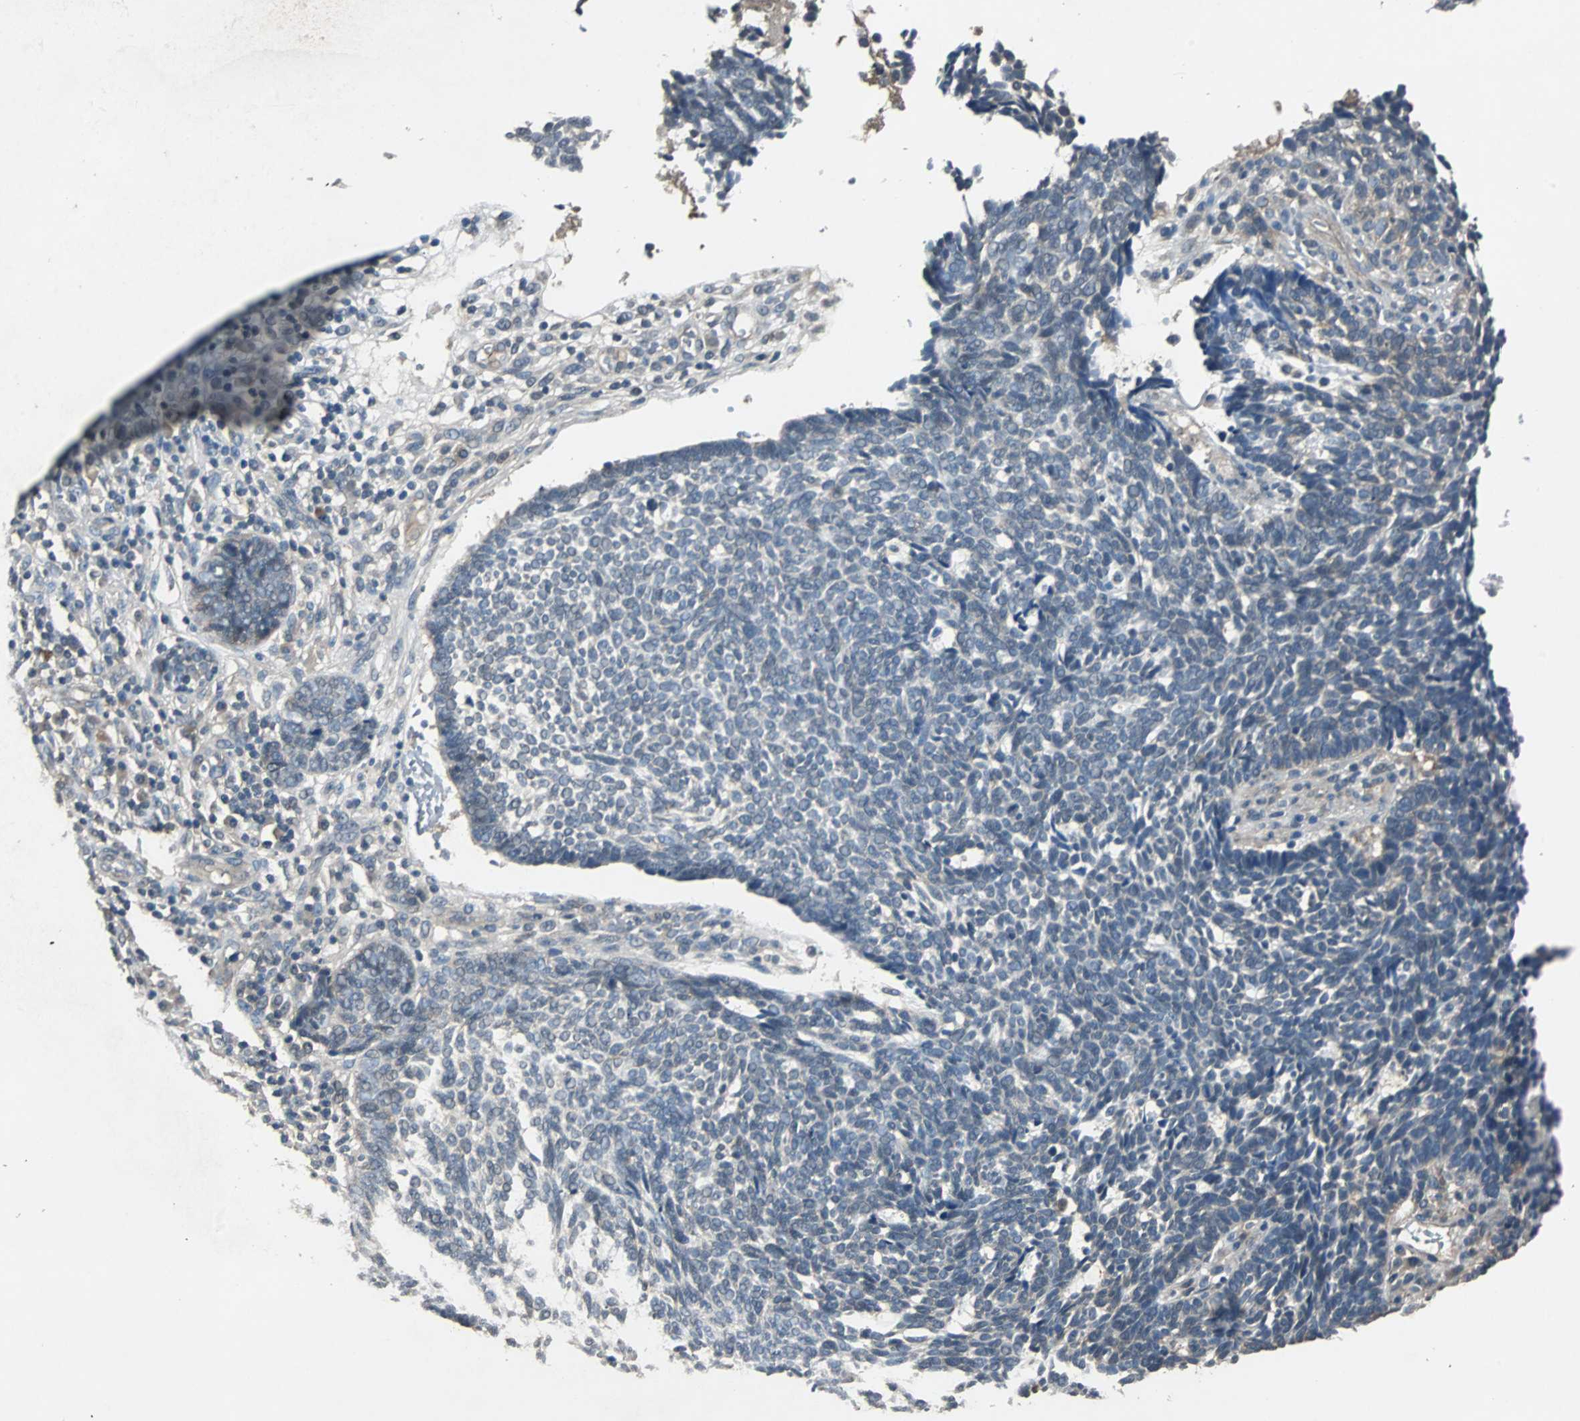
{"staining": {"intensity": "negative", "quantity": "none", "location": "none"}, "tissue": "skin cancer", "cell_type": "Tumor cells", "image_type": "cancer", "snomed": [{"axis": "morphology", "description": "Normal tissue, NOS"}, {"axis": "morphology", "description": "Basal cell carcinoma"}, {"axis": "topography", "description": "Skin"}], "caption": "Skin cancer (basal cell carcinoma) was stained to show a protein in brown. There is no significant staining in tumor cells. The staining is performed using DAB (3,3'-diaminobenzidine) brown chromogen with nuclei counter-stained in using hematoxylin.", "gene": "ABHD2", "patient": {"sex": "male", "age": 87}}